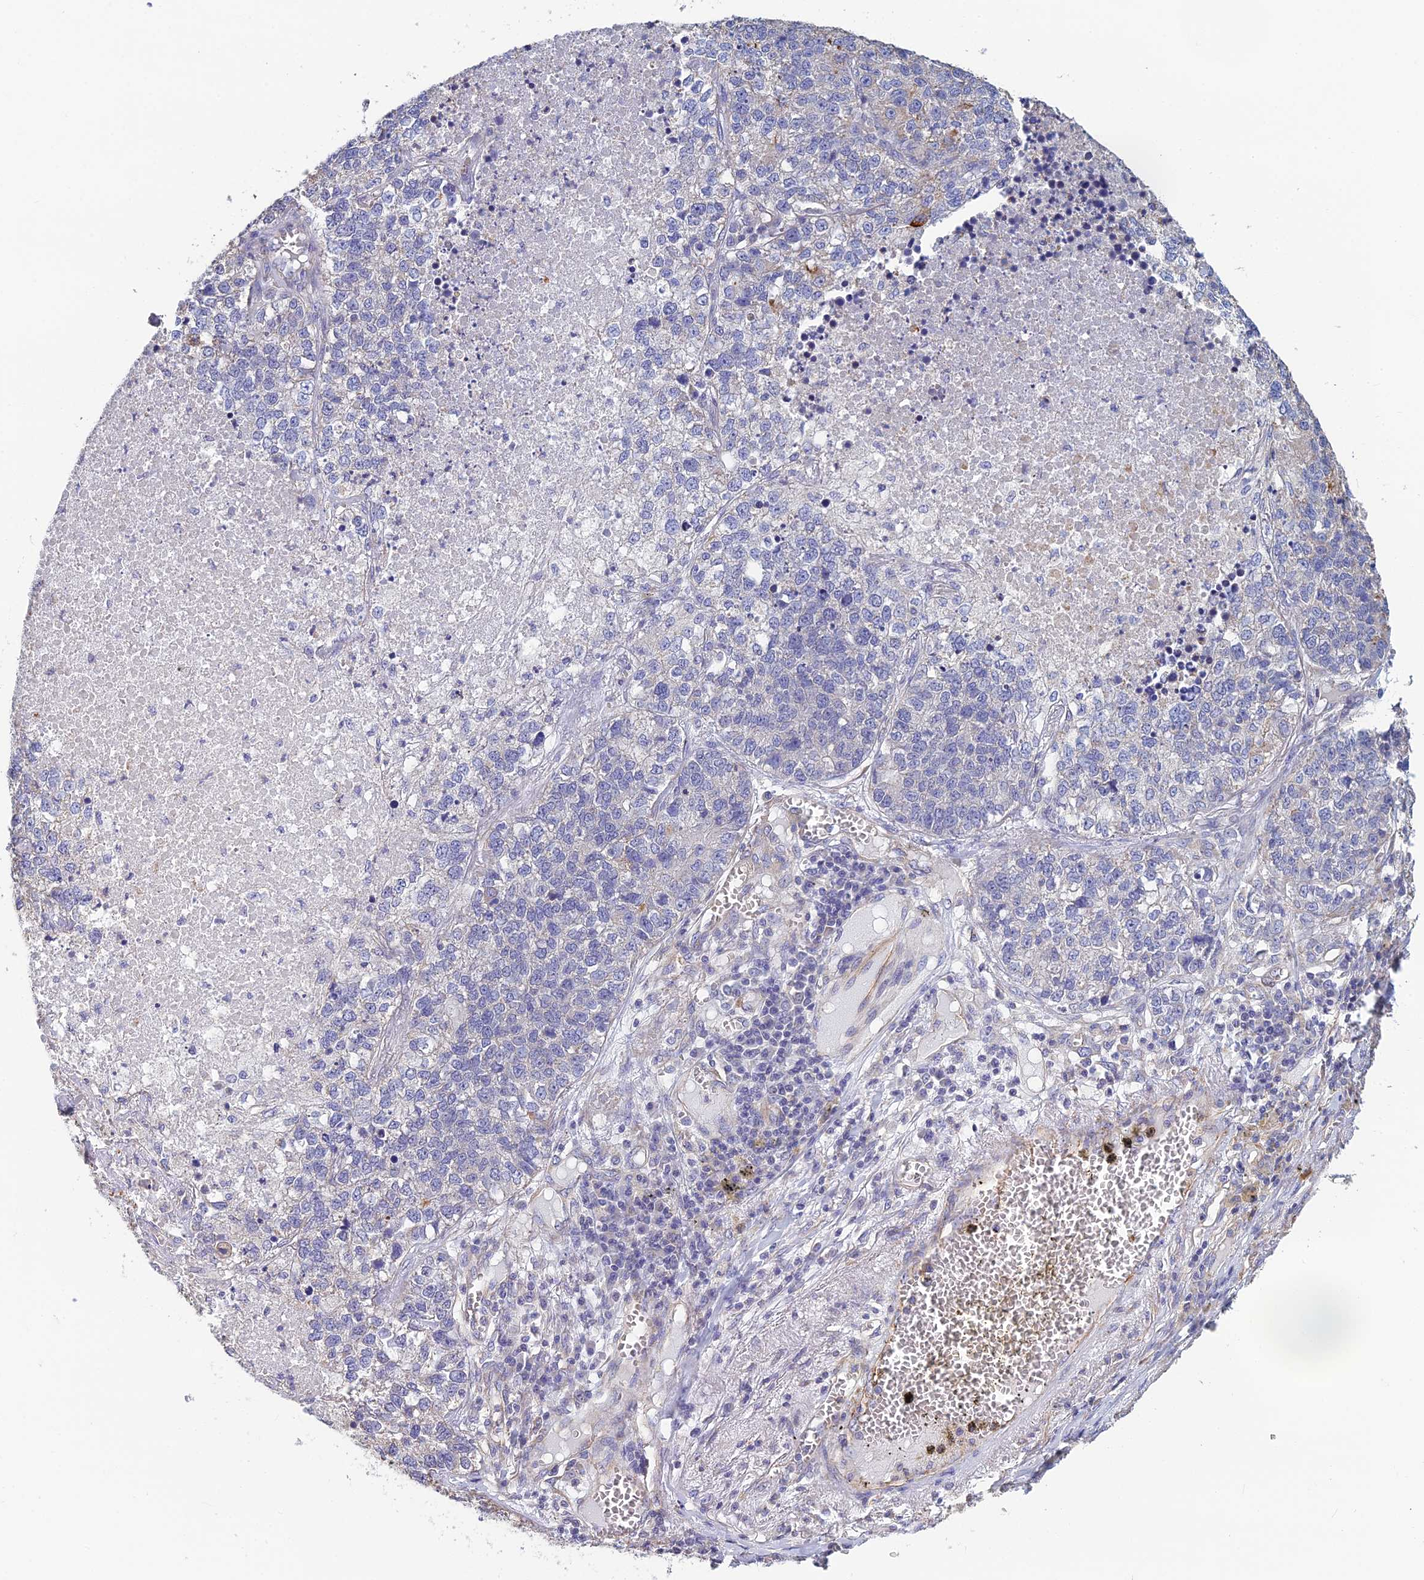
{"staining": {"intensity": "negative", "quantity": "none", "location": "none"}, "tissue": "lung cancer", "cell_type": "Tumor cells", "image_type": "cancer", "snomed": [{"axis": "morphology", "description": "Adenocarcinoma, NOS"}, {"axis": "topography", "description": "Lung"}], "caption": "Histopathology image shows no significant protein staining in tumor cells of lung cancer (adenocarcinoma).", "gene": "PCDHA5", "patient": {"sex": "male", "age": 49}}